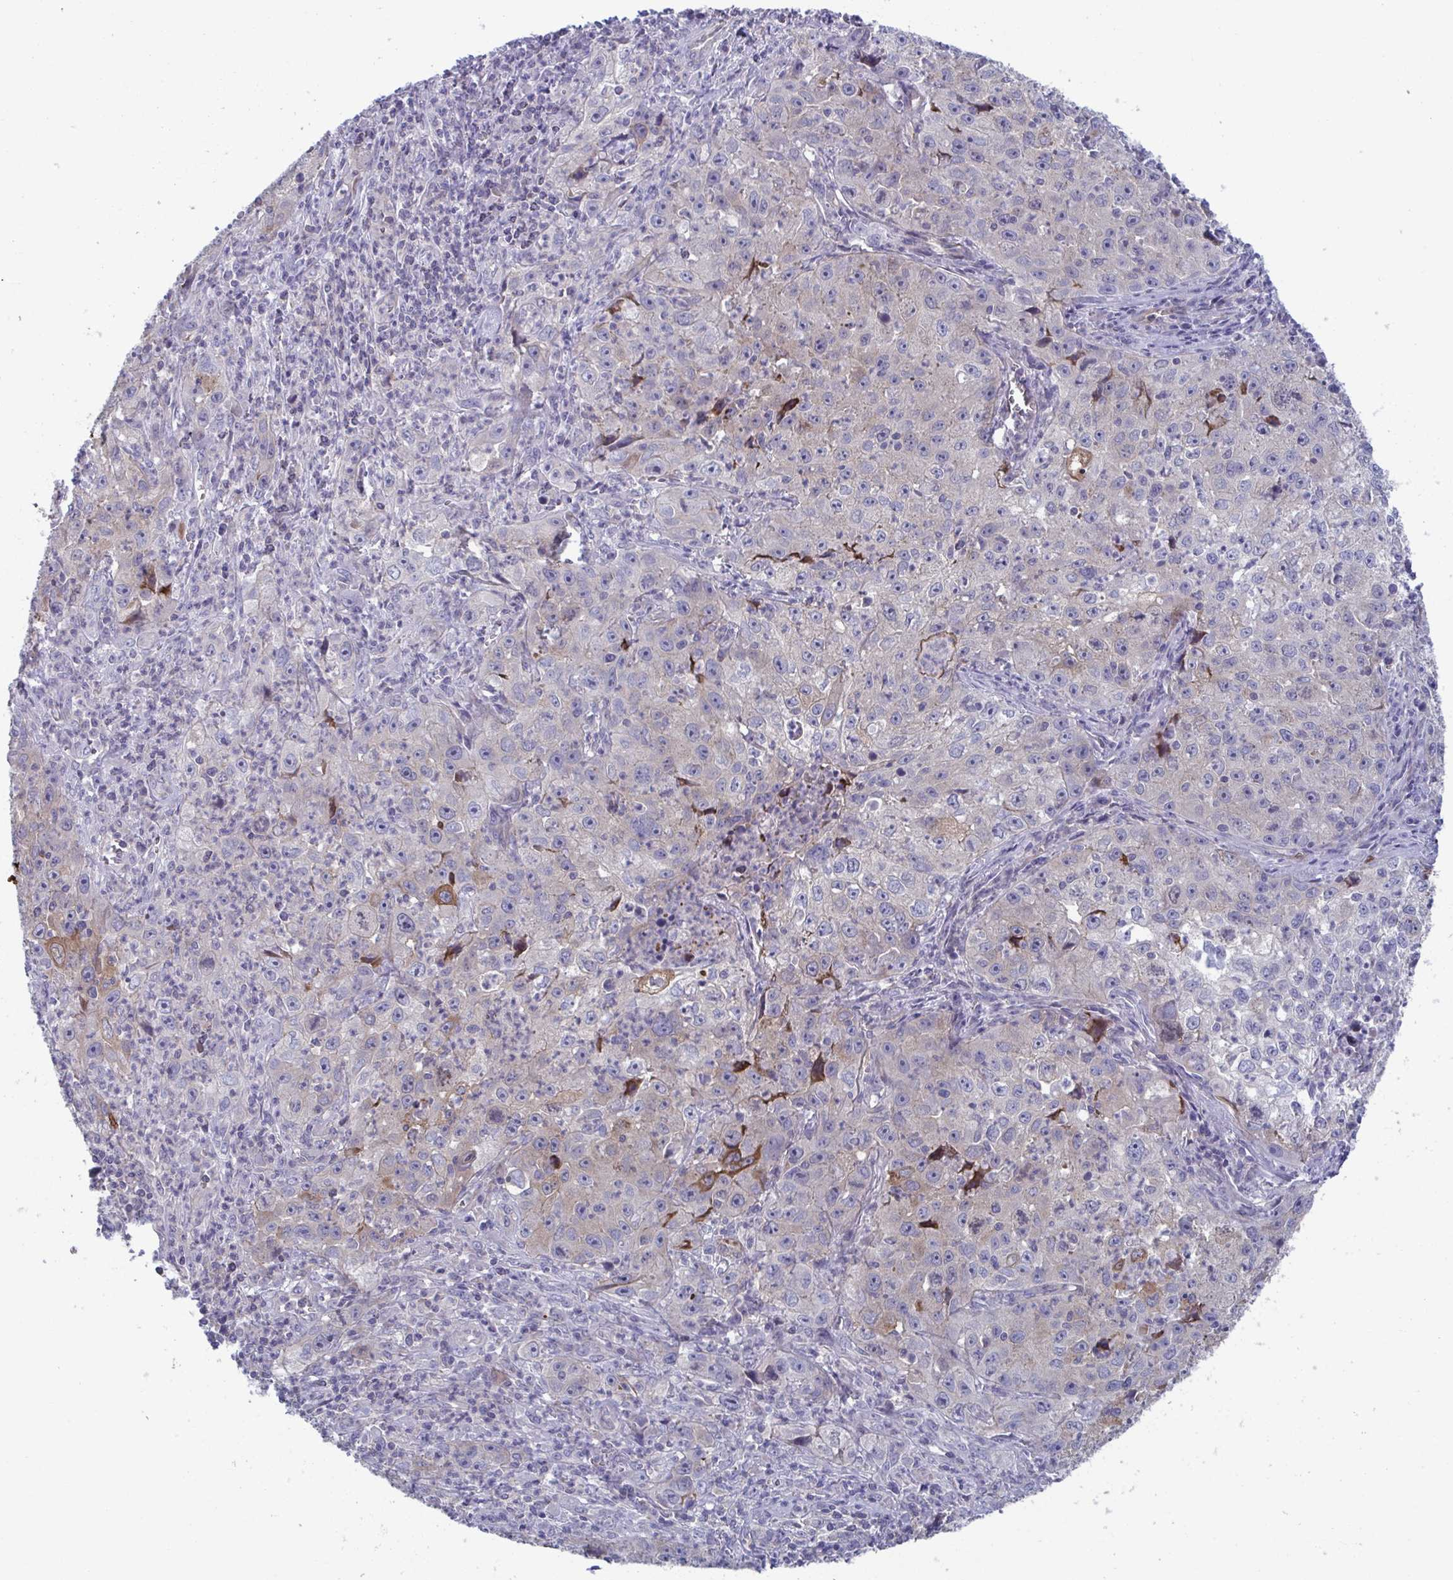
{"staining": {"intensity": "moderate", "quantity": "<25%", "location": "cytoplasmic/membranous,nuclear"}, "tissue": "lung cancer", "cell_type": "Tumor cells", "image_type": "cancer", "snomed": [{"axis": "morphology", "description": "Squamous cell carcinoma, NOS"}, {"axis": "topography", "description": "Lung"}], "caption": "This photomicrograph shows lung cancer (squamous cell carcinoma) stained with immunohistochemistry (IHC) to label a protein in brown. The cytoplasmic/membranous and nuclear of tumor cells show moderate positivity for the protein. Nuclei are counter-stained blue.", "gene": "STK26", "patient": {"sex": "male", "age": 71}}